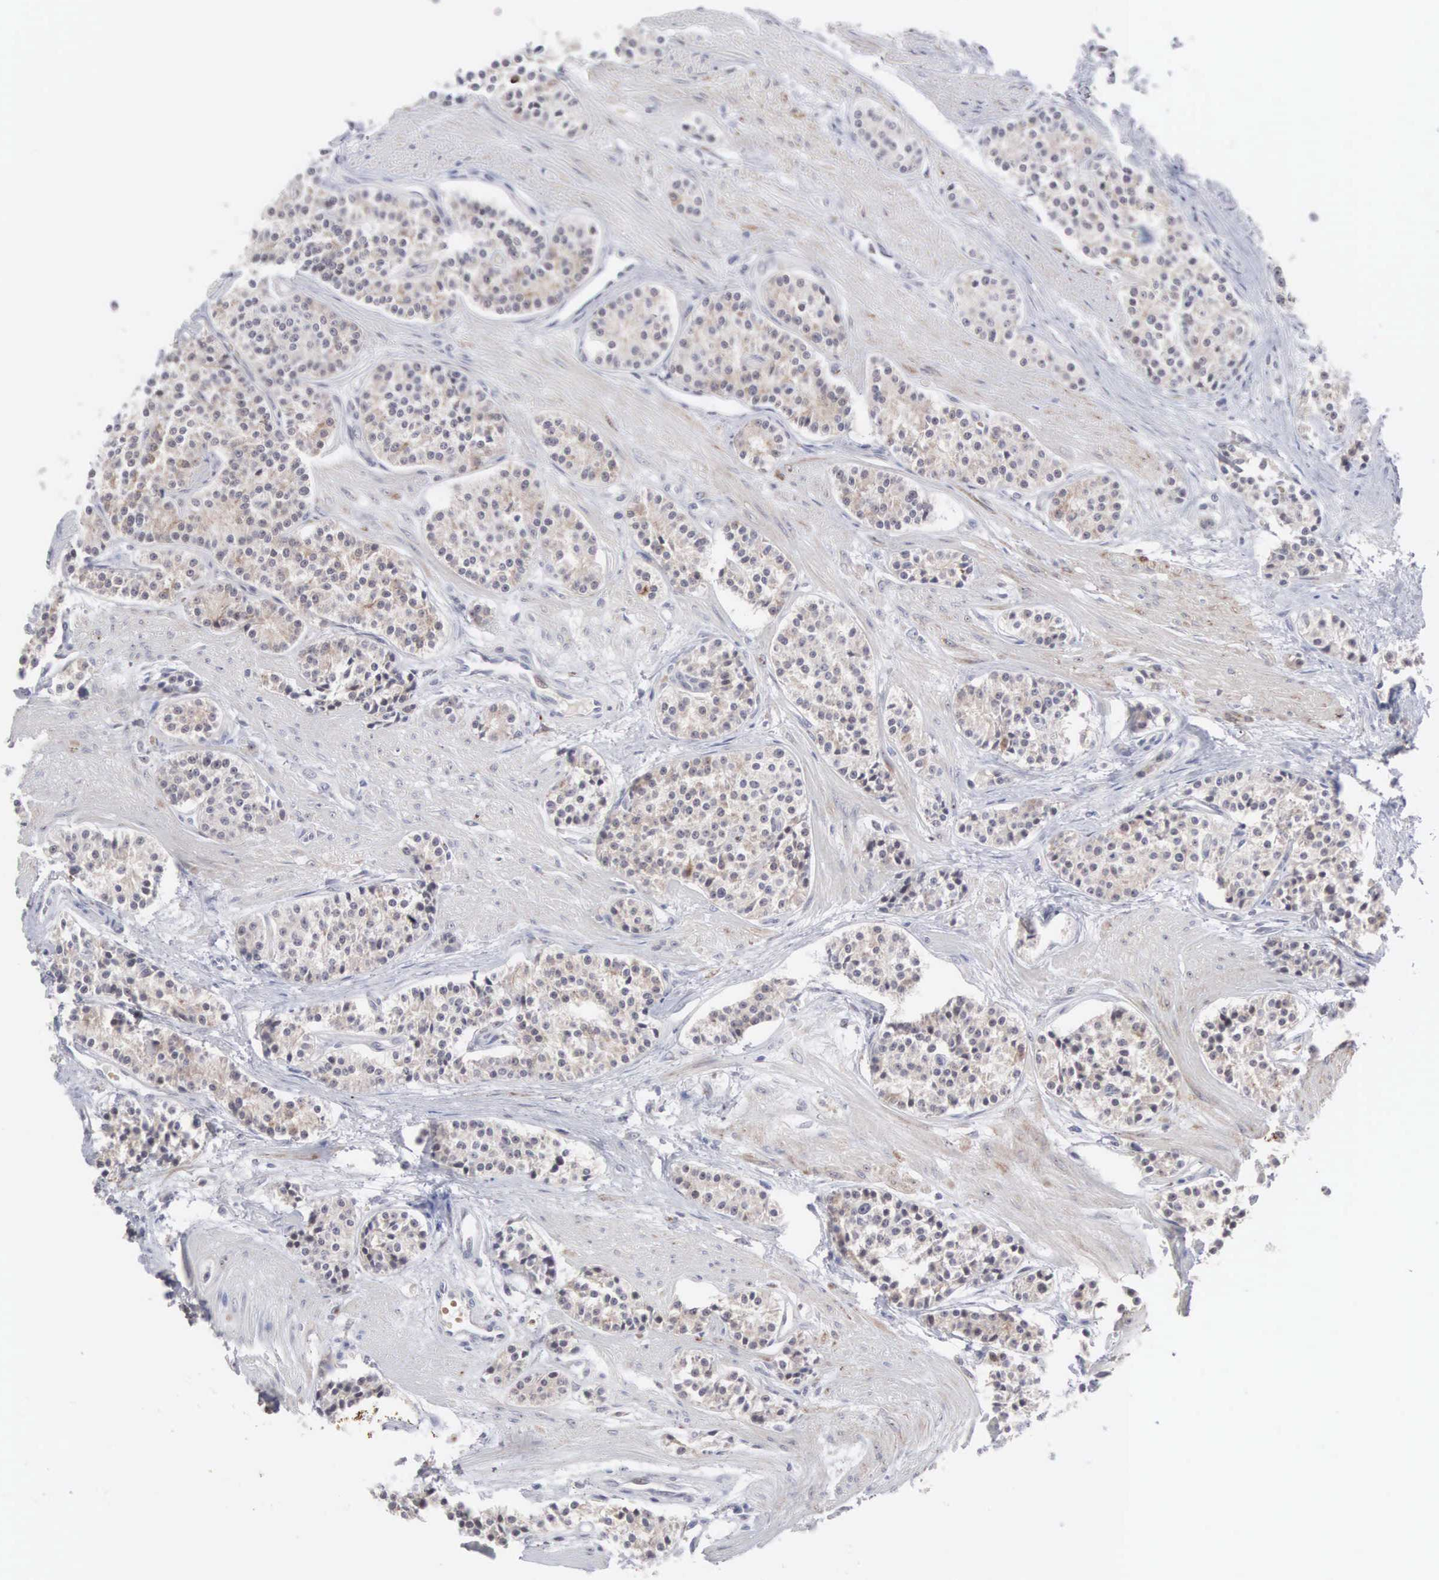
{"staining": {"intensity": "weak", "quantity": ">75%", "location": "cytoplasmic/membranous"}, "tissue": "carcinoid", "cell_type": "Tumor cells", "image_type": "cancer", "snomed": [{"axis": "morphology", "description": "Carcinoid, malignant, NOS"}, {"axis": "topography", "description": "Stomach"}], "caption": "Immunohistochemical staining of carcinoid reveals weak cytoplasmic/membranous protein staining in approximately >75% of tumor cells.", "gene": "ACOT4", "patient": {"sex": "female", "age": 76}}